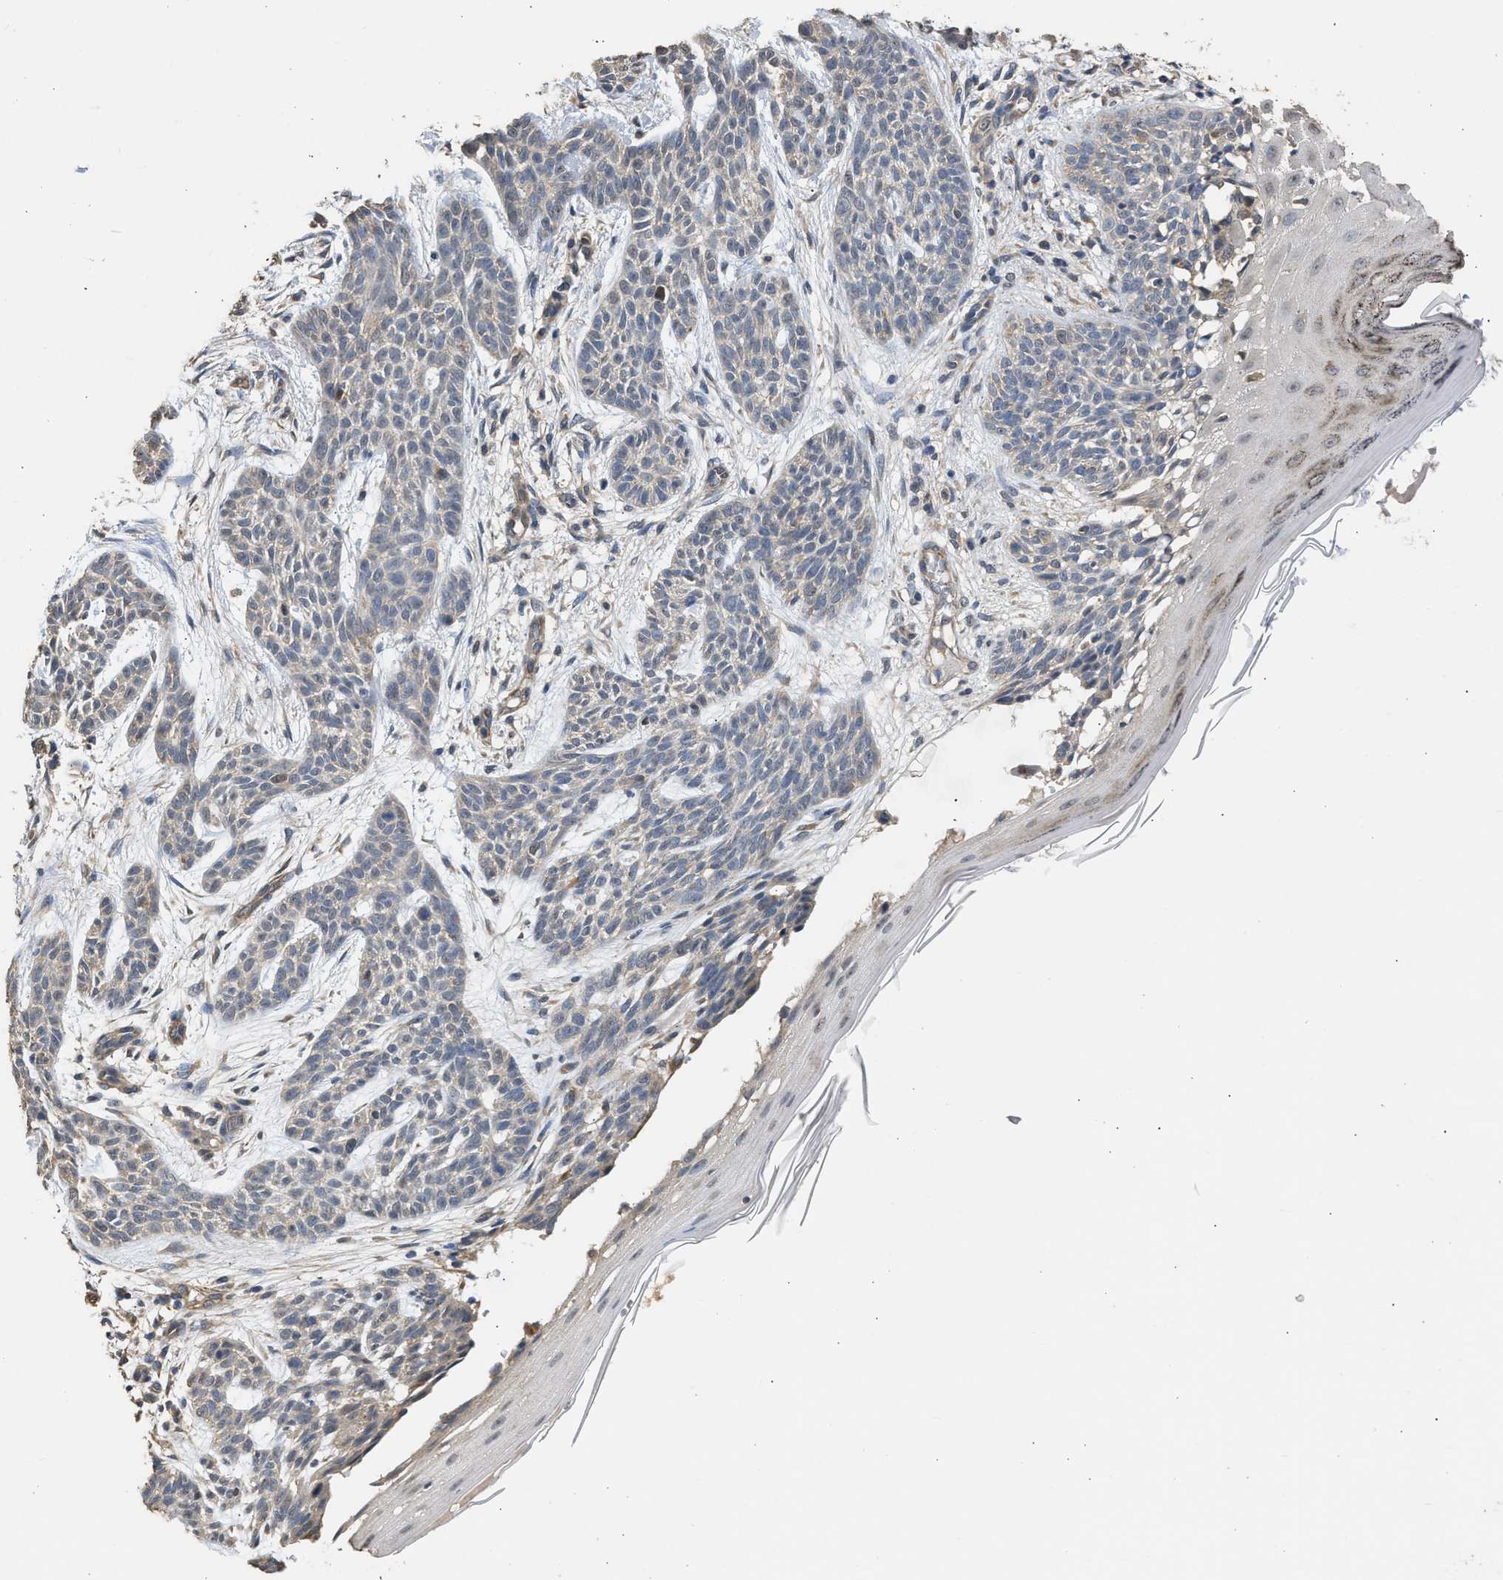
{"staining": {"intensity": "negative", "quantity": "none", "location": "none"}, "tissue": "skin cancer", "cell_type": "Tumor cells", "image_type": "cancer", "snomed": [{"axis": "morphology", "description": "Basal cell carcinoma"}, {"axis": "topography", "description": "Skin"}], "caption": "Skin basal cell carcinoma was stained to show a protein in brown. There is no significant expression in tumor cells. (Immunohistochemistry, brightfield microscopy, high magnification).", "gene": "SPINT2", "patient": {"sex": "female", "age": 59}}